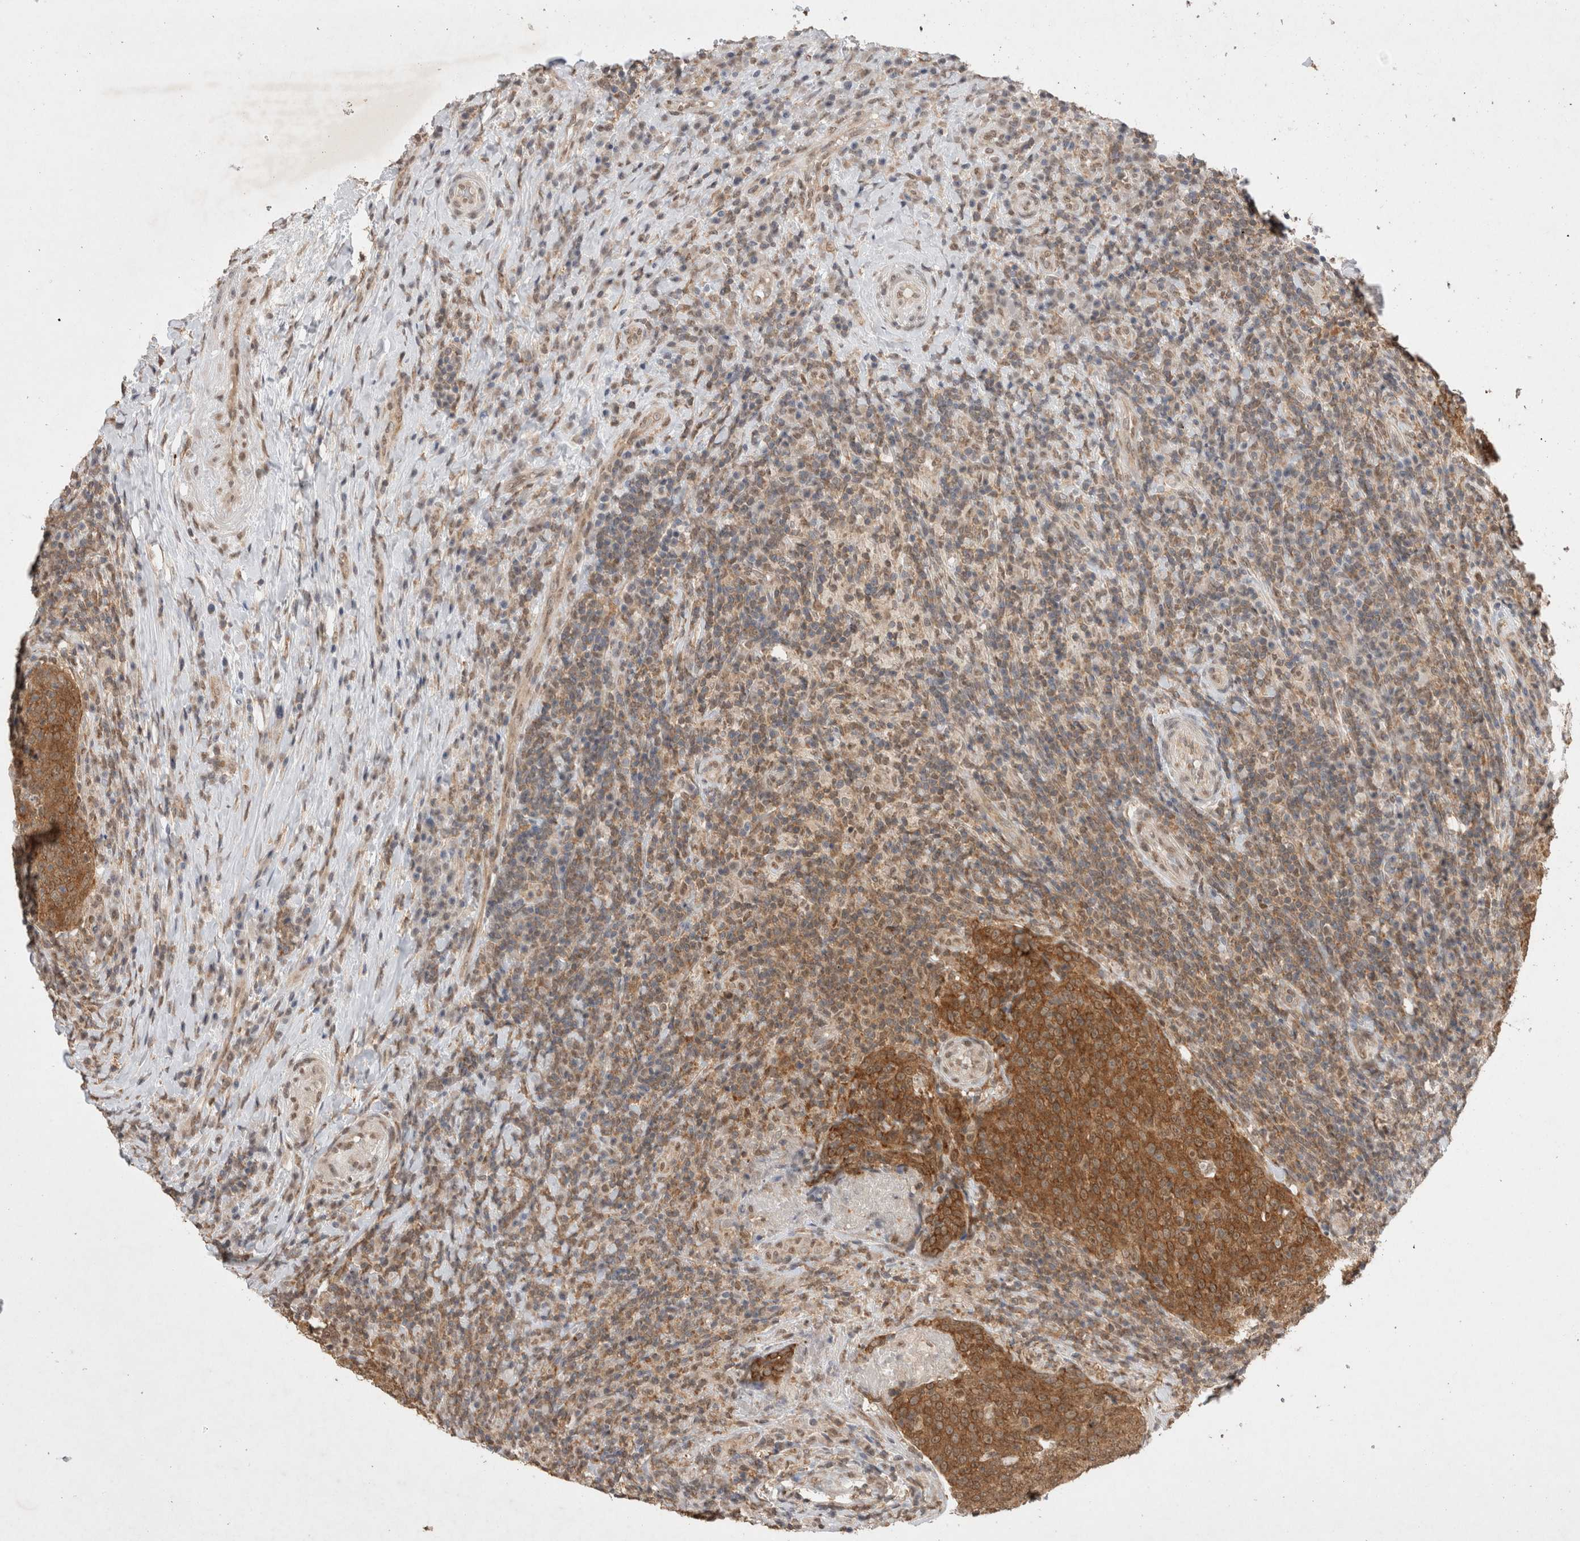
{"staining": {"intensity": "strong", "quantity": ">75%", "location": "cytoplasmic/membranous"}, "tissue": "head and neck cancer", "cell_type": "Tumor cells", "image_type": "cancer", "snomed": [{"axis": "morphology", "description": "Squamous cell carcinoma, NOS"}, {"axis": "morphology", "description": "Squamous cell carcinoma, metastatic, NOS"}, {"axis": "topography", "description": "Lymph node"}, {"axis": "topography", "description": "Head-Neck"}], "caption": "Strong cytoplasmic/membranous expression for a protein is present in about >75% of tumor cells of head and neck cancer using IHC.", "gene": "WIPF2", "patient": {"sex": "male", "age": 62}}